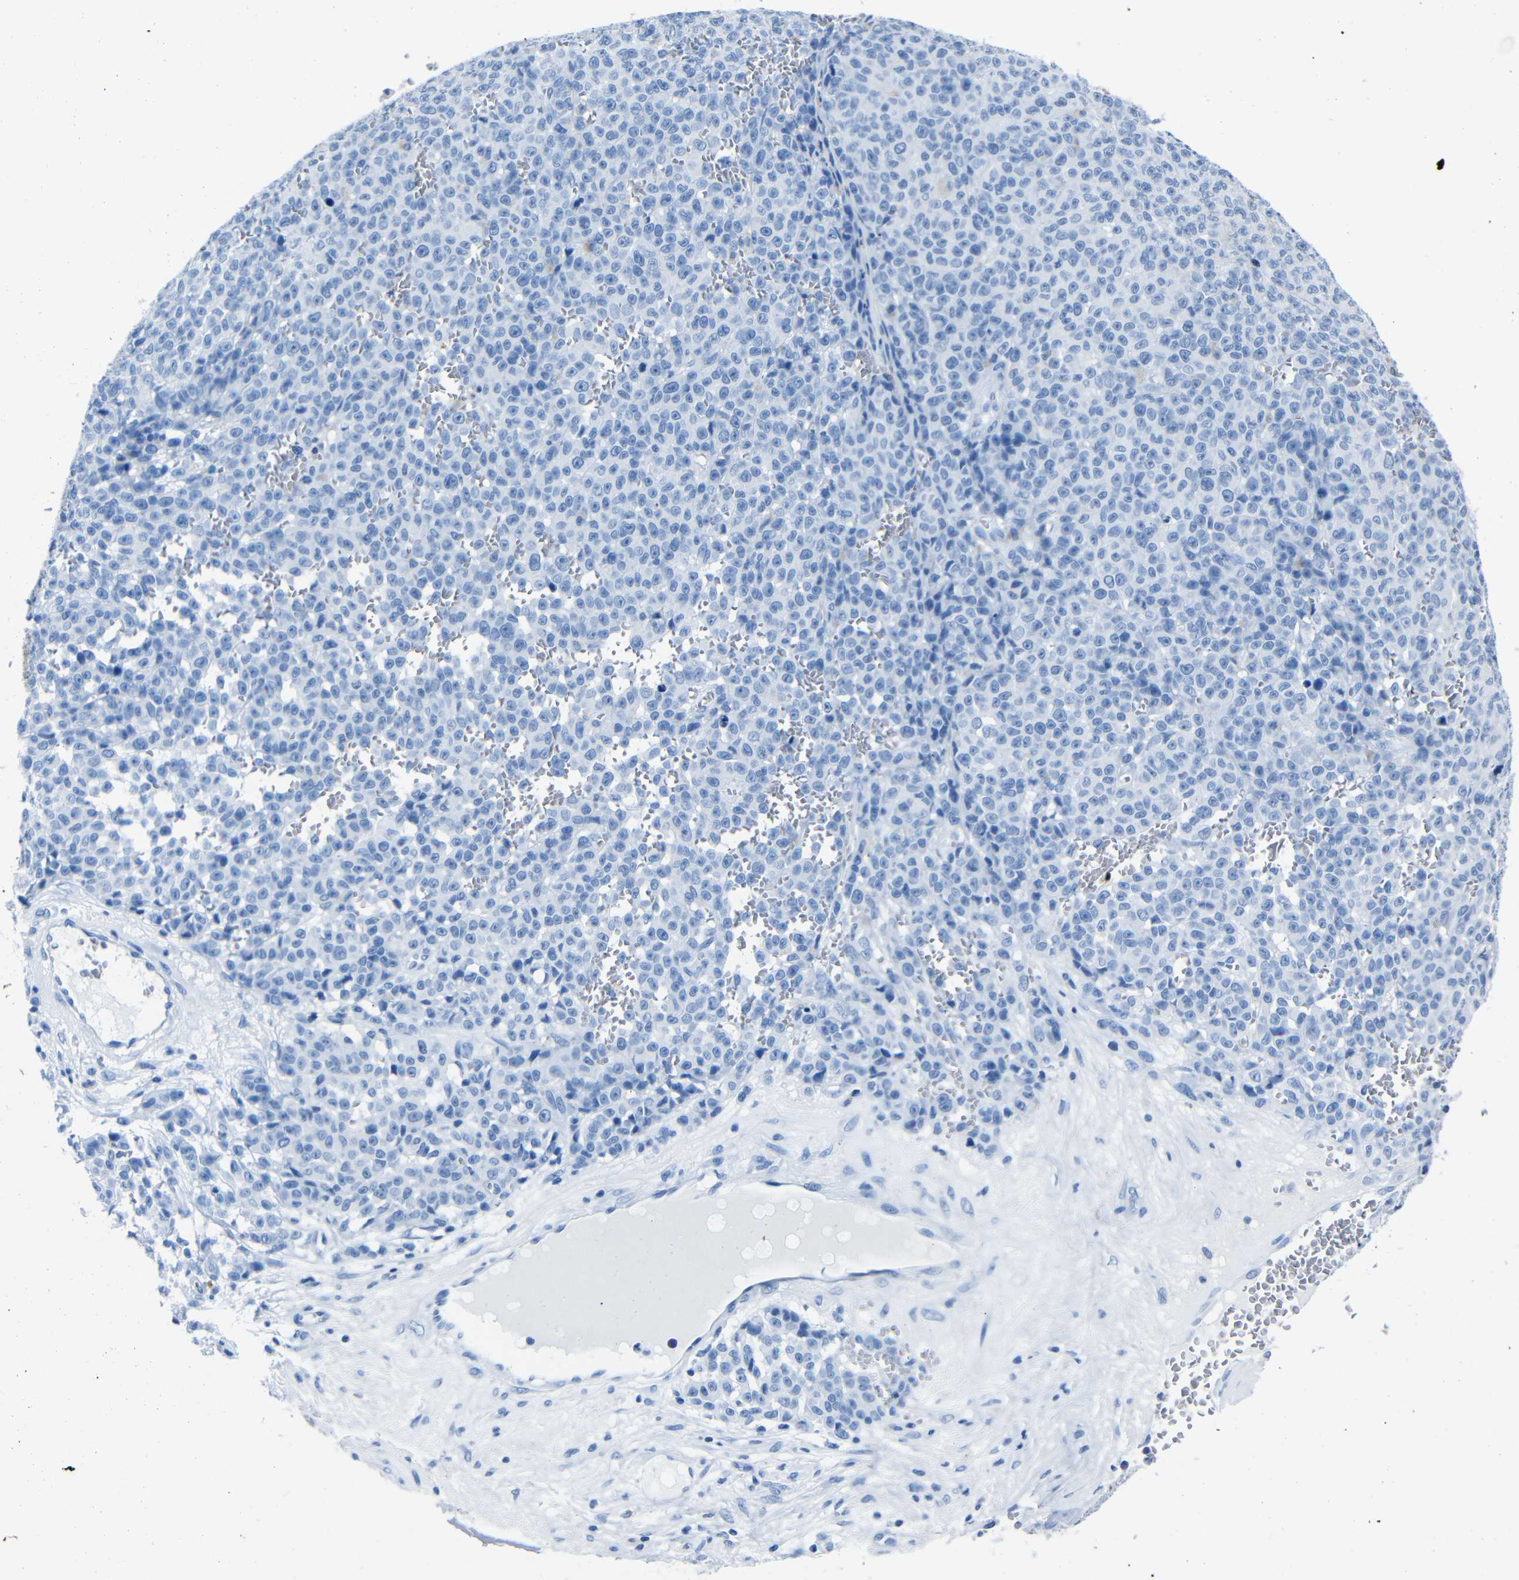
{"staining": {"intensity": "negative", "quantity": "none", "location": "none"}, "tissue": "melanoma", "cell_type": "Tumor cells", "image_type": "cancer", "snomed": [{"axis": "morphology", "description": "Malignant melanoma, NOS"}, {"axis": "topography", "description": "Skin"}], "caption": "DAB immunohistochemical staining of melanoma shows no significant positivity in tumor cells.", "gene": "CLDN11", "patient": {"sex": "female", "age": 82}}